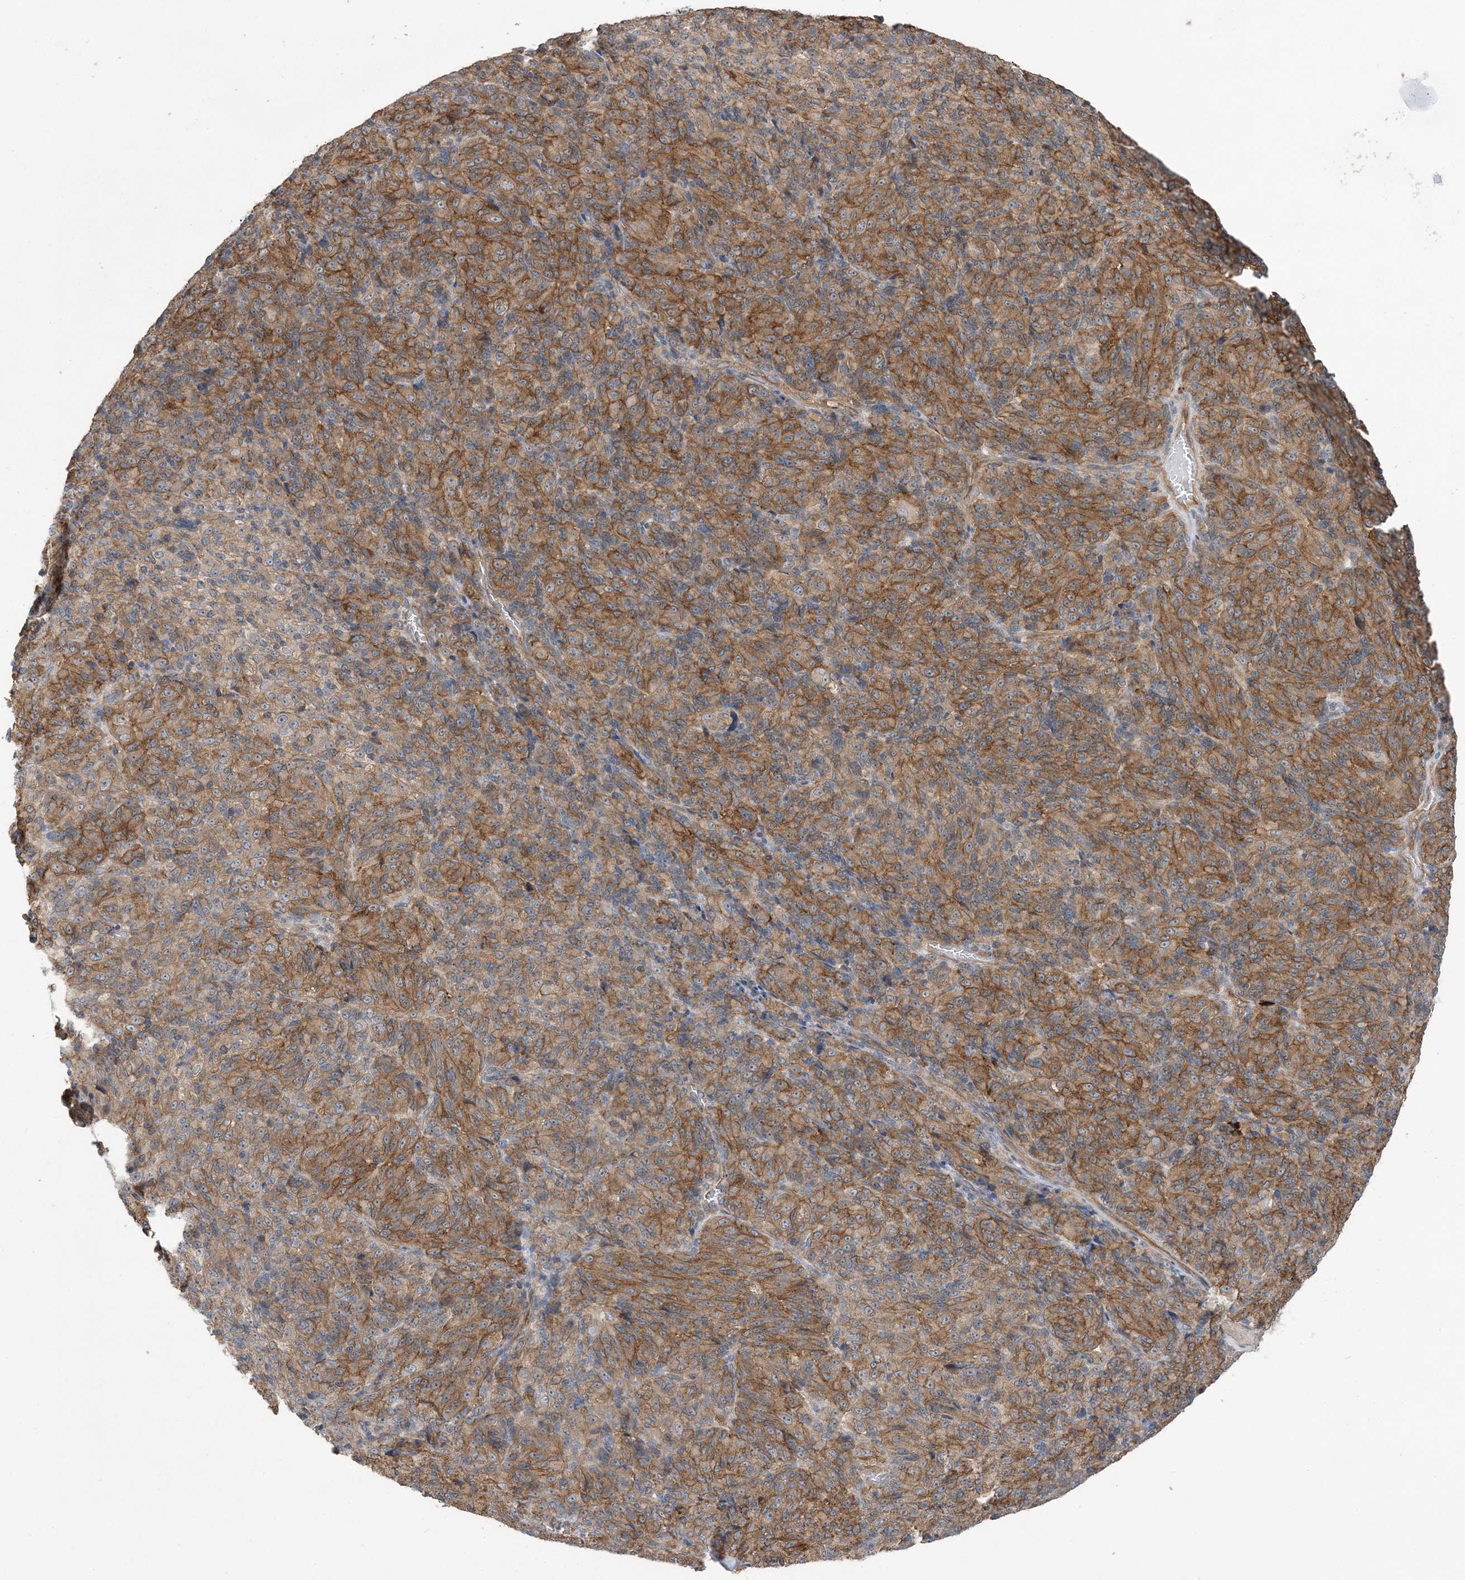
{"staining": {"intensity": "moderate", "quantity": ">75%", "location": "cytoplasmic/membranous"}, "tissue": "melanoma", "cell_type": "Tumor cells", "image_type": "cancer", "snomed": [{"axis": "morphology", "description": "Malignant melanoma, Metastatic site"}, {"axis": "topography", "description": "Brain"}], "caption": "An image of human malignant melanoma (metastatic site) stained for a protein displays moderate cytoplasmic/membranous brown staining in tumor cells.", "gene": "AOC1", "patient": {"sex": "female", "age": 56}}